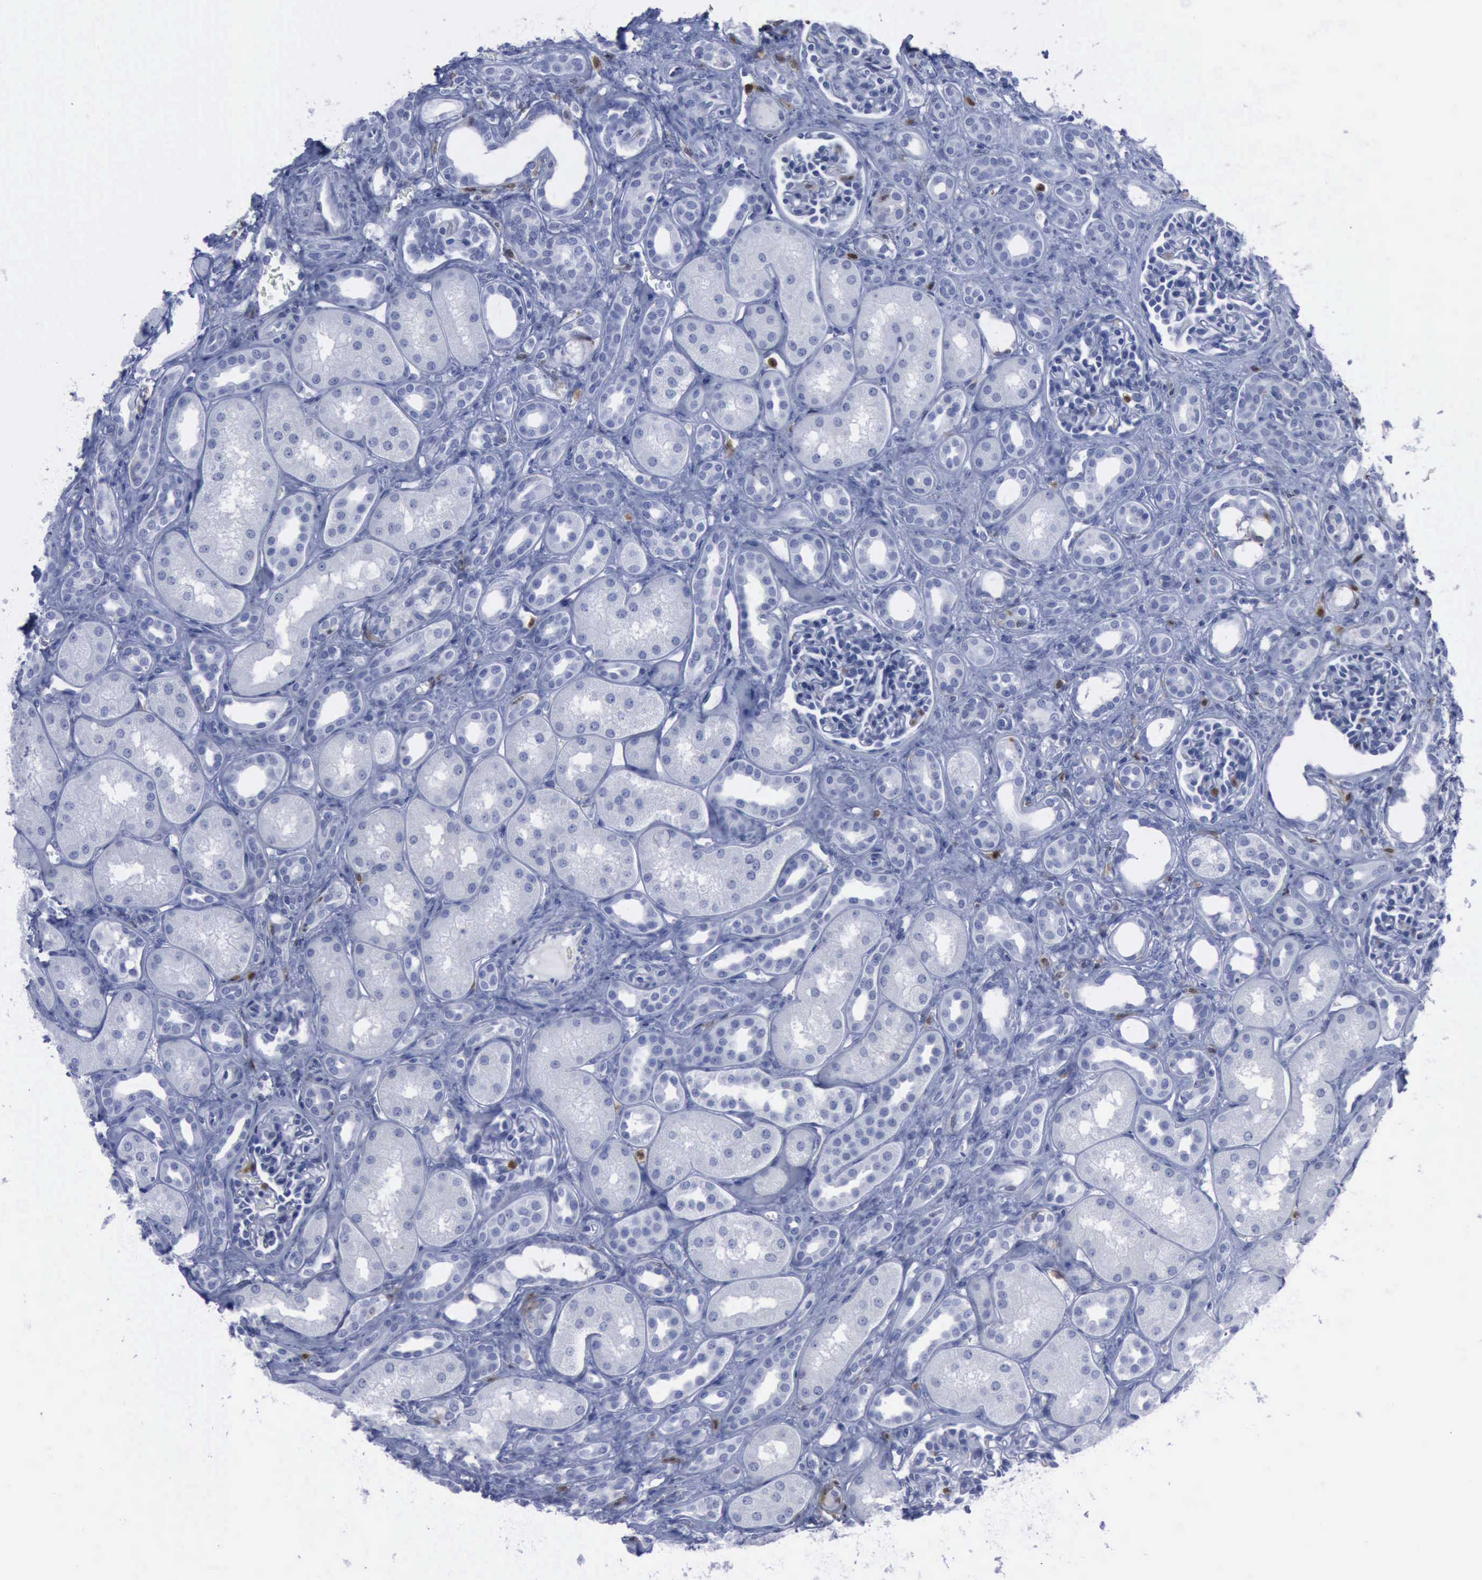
{"staining": {"intensity": "negative", "quantity": "none", "location": "none"}, "tissue": "kidney", "cell_type": "Cells in glomeruli", "image_type": "normal", "snomed": [{"axis": "morphology", "description": "Normal tissue, NOS"}, {"axis": "topography", "description": "Kidney"}], "caption": "A histopathology image of human kidney is negative for staining in cells in glomeruli. (Stains: DAB (3,3'-diaminobenzidine) immunohistochemistry with hematoxylin counter stain, Microscopy: brightfield microscopy at high magnification).", "gene": "CSTA", "patient": {"sex": "male", "age": 7}}